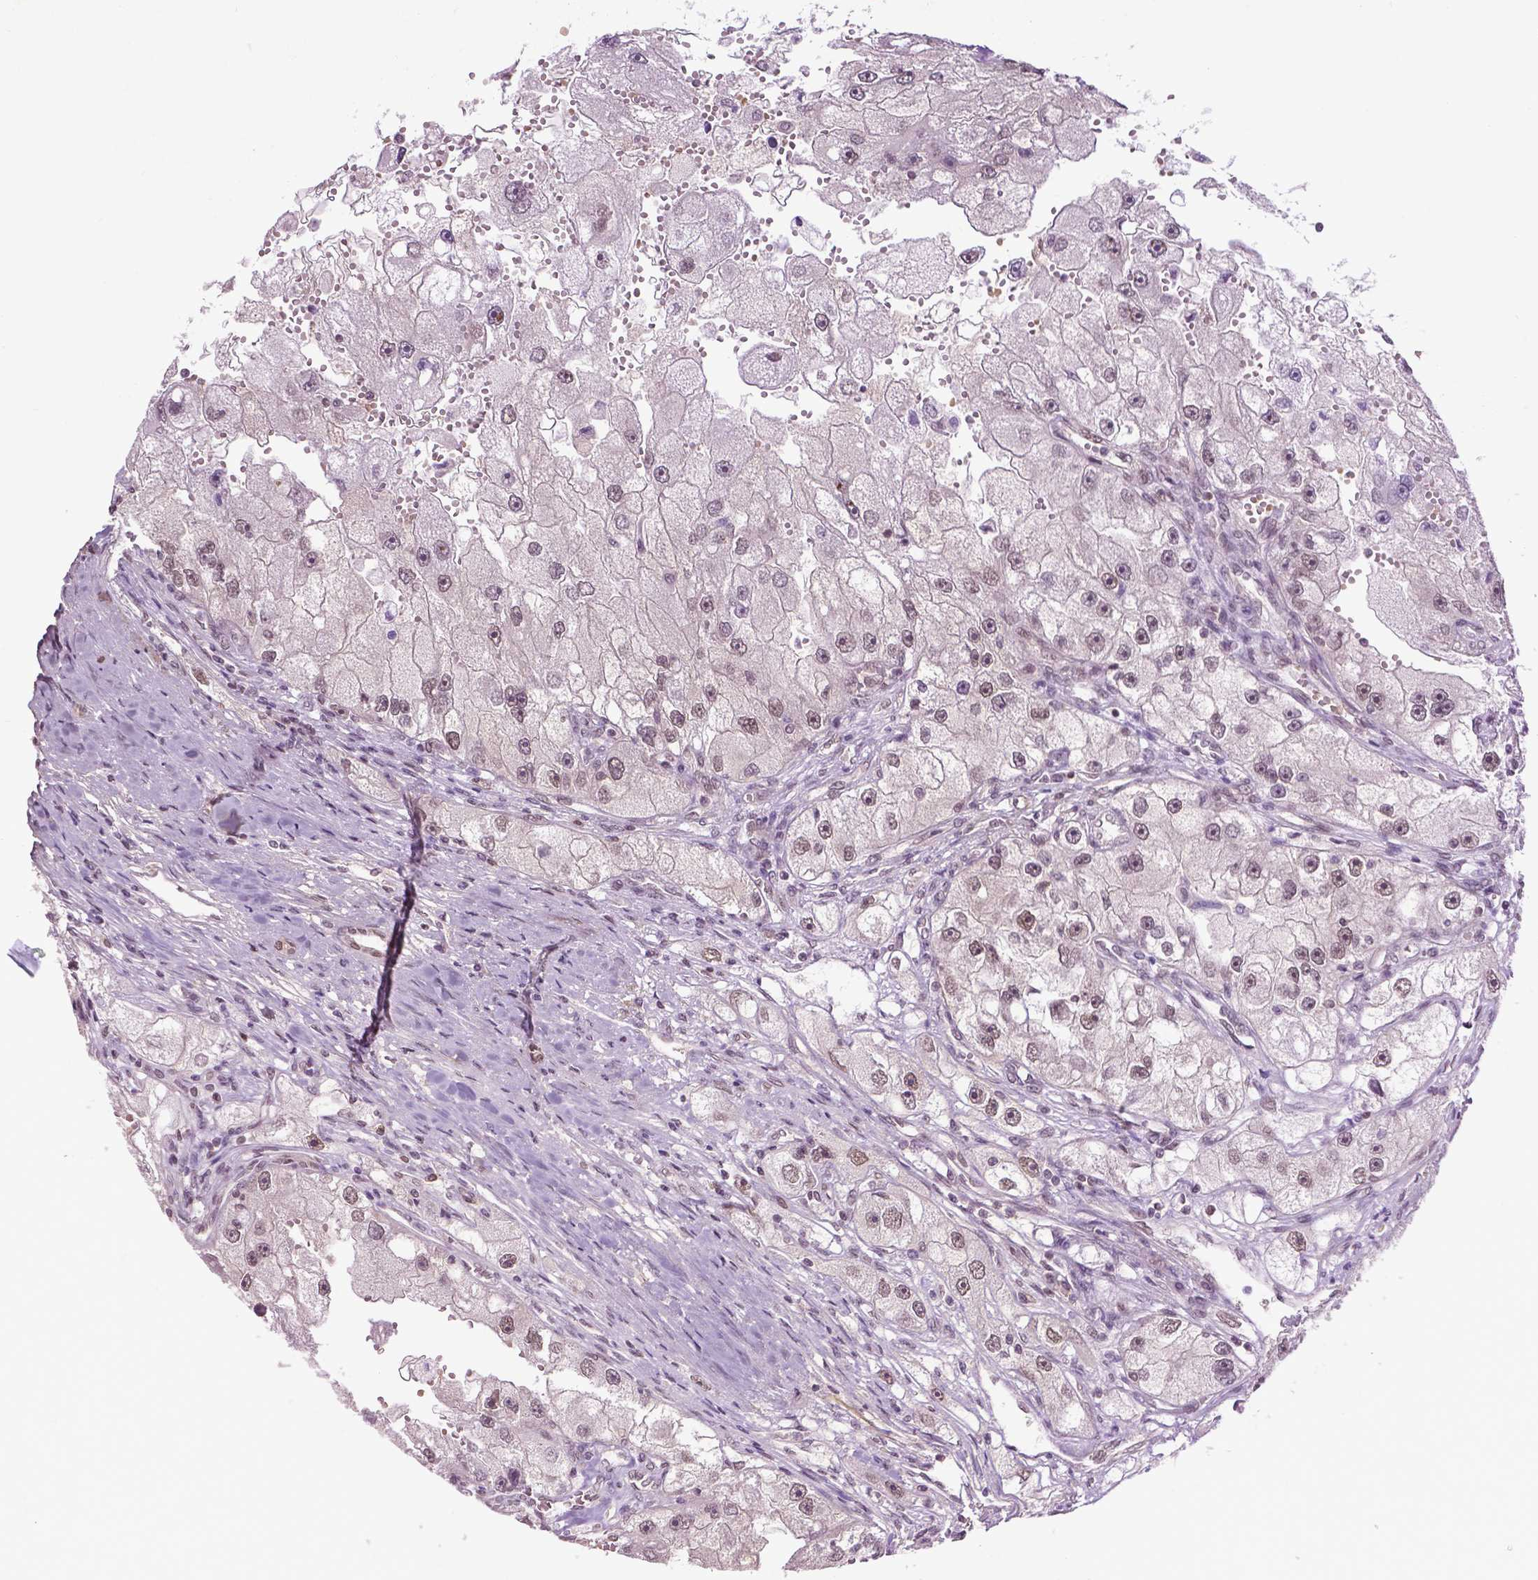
{"staining": {"intensity": "weak", "quantity": "25%-75%", "location": "nuclear"}, "tissue": "renal cancer", "cell_type": "Tumor cells", "image_type": "cancer", "snomed": [{"axis": "morphology", "description": "Adenocarcinoma, NOS"}, {"axis": "topography", "description": "Kidney"}], "caption": "Human renal adenocarcinoma stained for a protein (brown) reveals weak nuclear positive staining in approximately 25%-75% of tumor cells.", "gene": "UBQLN4", "patient": {"sex": "male", "age": 63}}